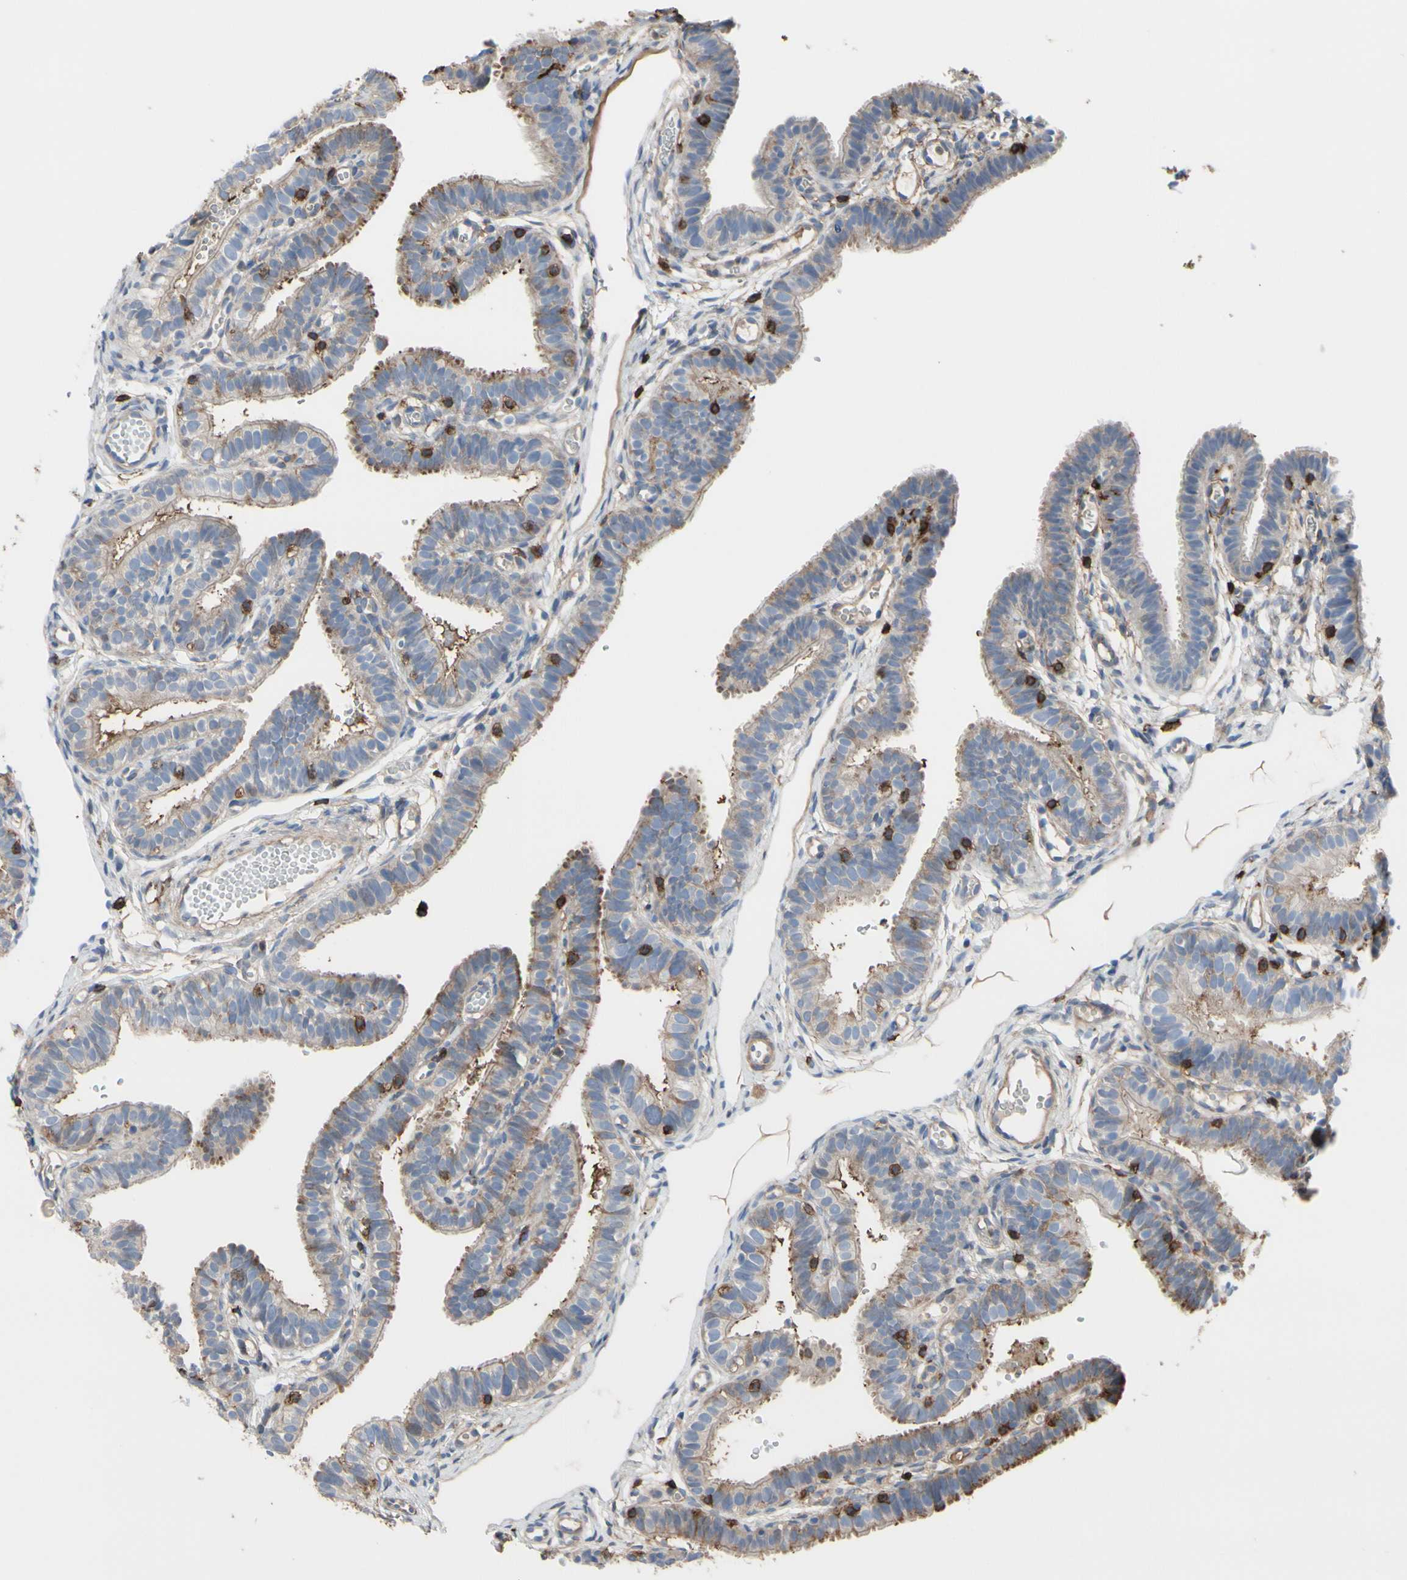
{"staining": {"intensity": "weak", "quantity": ">75%", "location": "cytoplasmic/membranous"}, "tissue": "fallopian tube", "cell_type": "Glandular cells", "image_type": "normal", "snomed": [{"axis": "morphology", "description": "Normal tissue, NOS"}, {"axis": "topography", "description": "Fallopian tube"}, {"axis": "topography", "description": "Placenta"}], "caption": "Glandular cells exhibit low levels of weak cytoplasmic/membranous expression in approximately >75% of cells in benign human fallopian tube.", "gene": "ANXA6", "patient": {"sex": "female", "age": 34}}